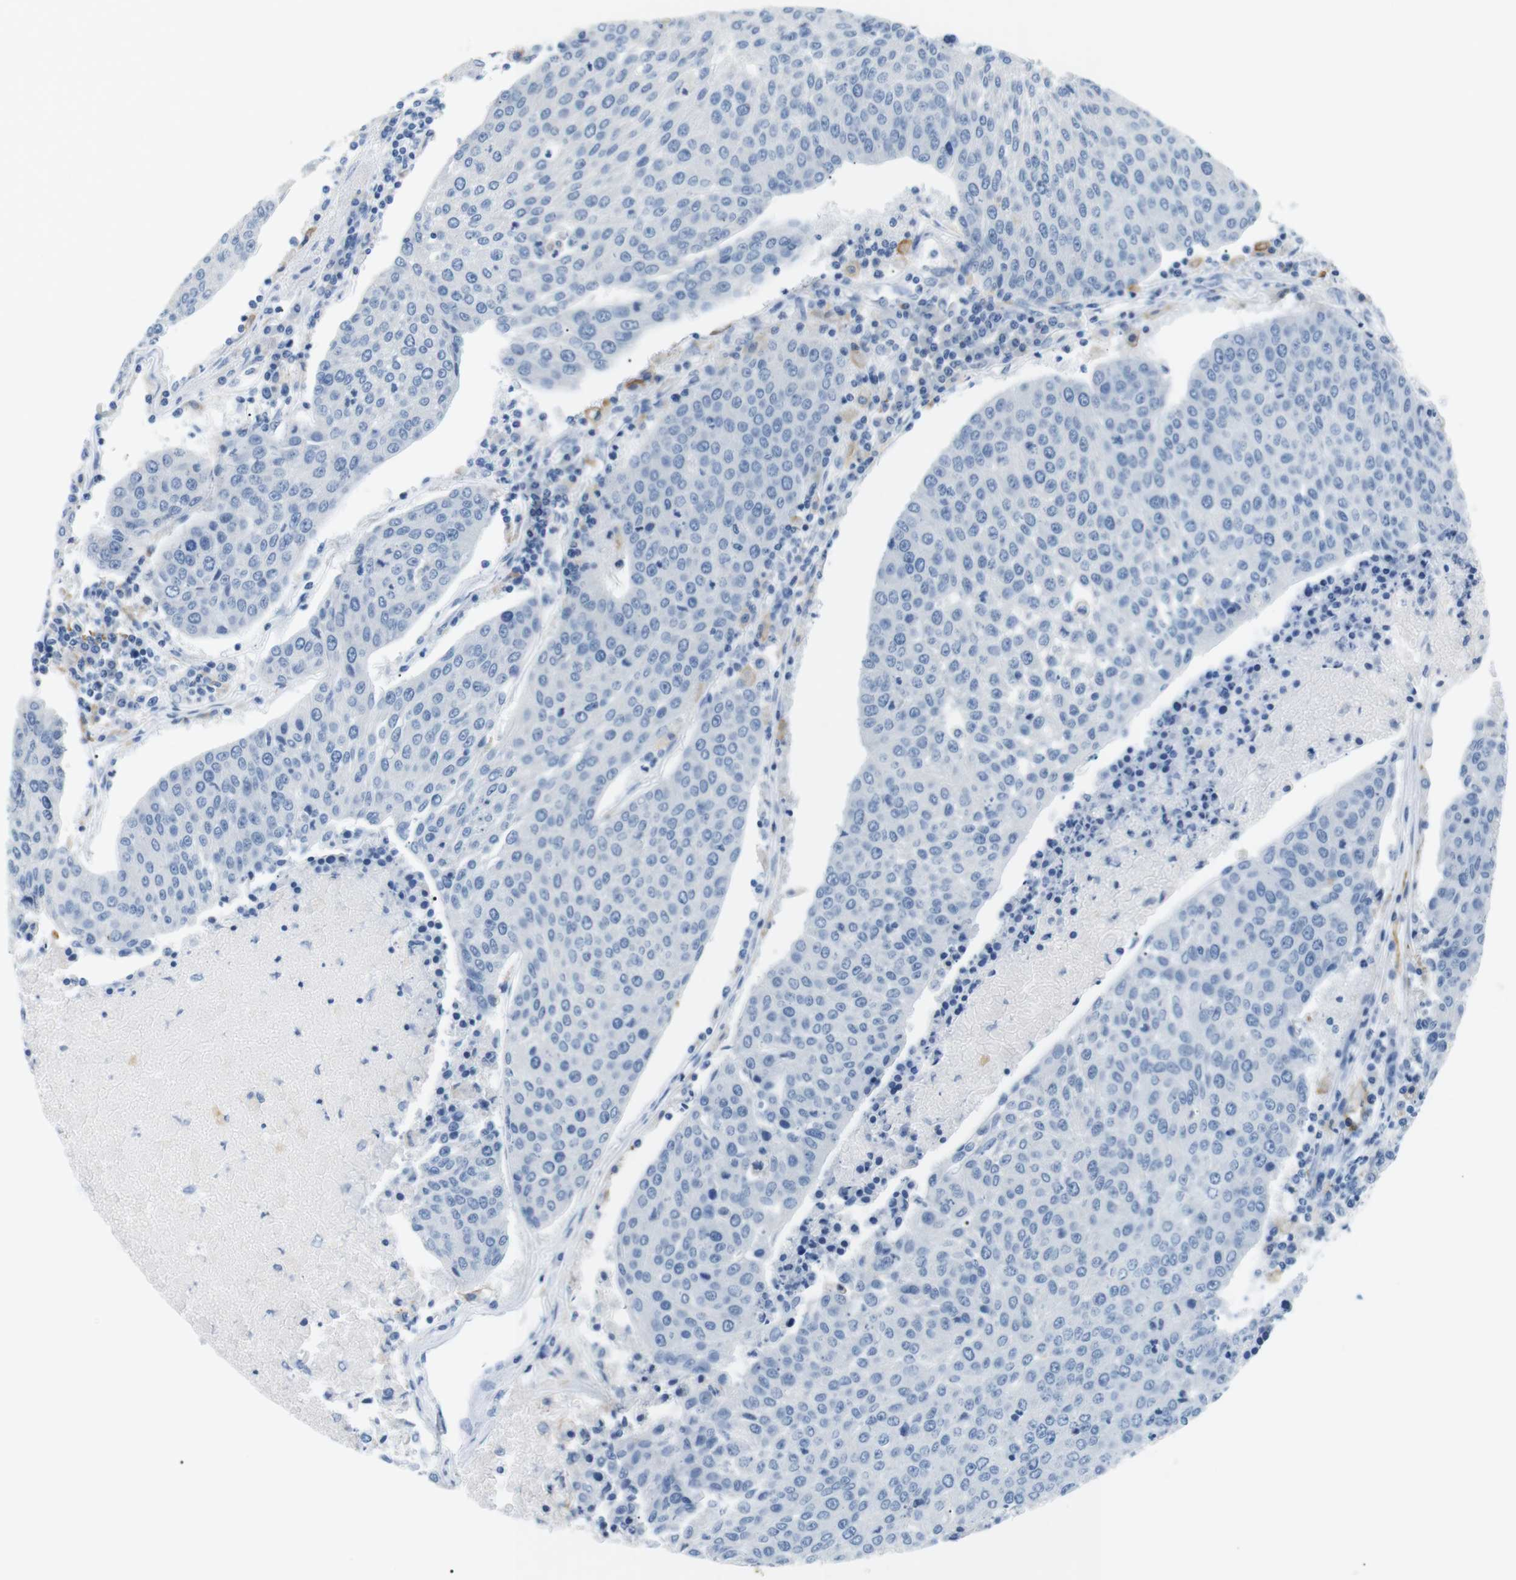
{"staining": {"intensity": "negative", "quantity": "none", "location": "none"}, "tissue": "urothelial cancer", "cell_type": "Tumor cells", "image_type": "cancer", "snomed": [{"axis": "morphology", "description": "Urothelial carcinoma, High grade"}, {"axis": "topography", "description": "Urinary bladder"}], "caption": "A histopathology image of urothelial carcinoma (high-grade) stained for a protein displays no brown staining in tumor cells. The staining was performed using DAB (3,3'-diaminobenzidine) to visualize the protein expression in brown, while the nuclei were stained in blue with hematoxylin (Magnification: 20x).", "gene": "FCGRT", "patient": {"sex": "female", "age": 85}}